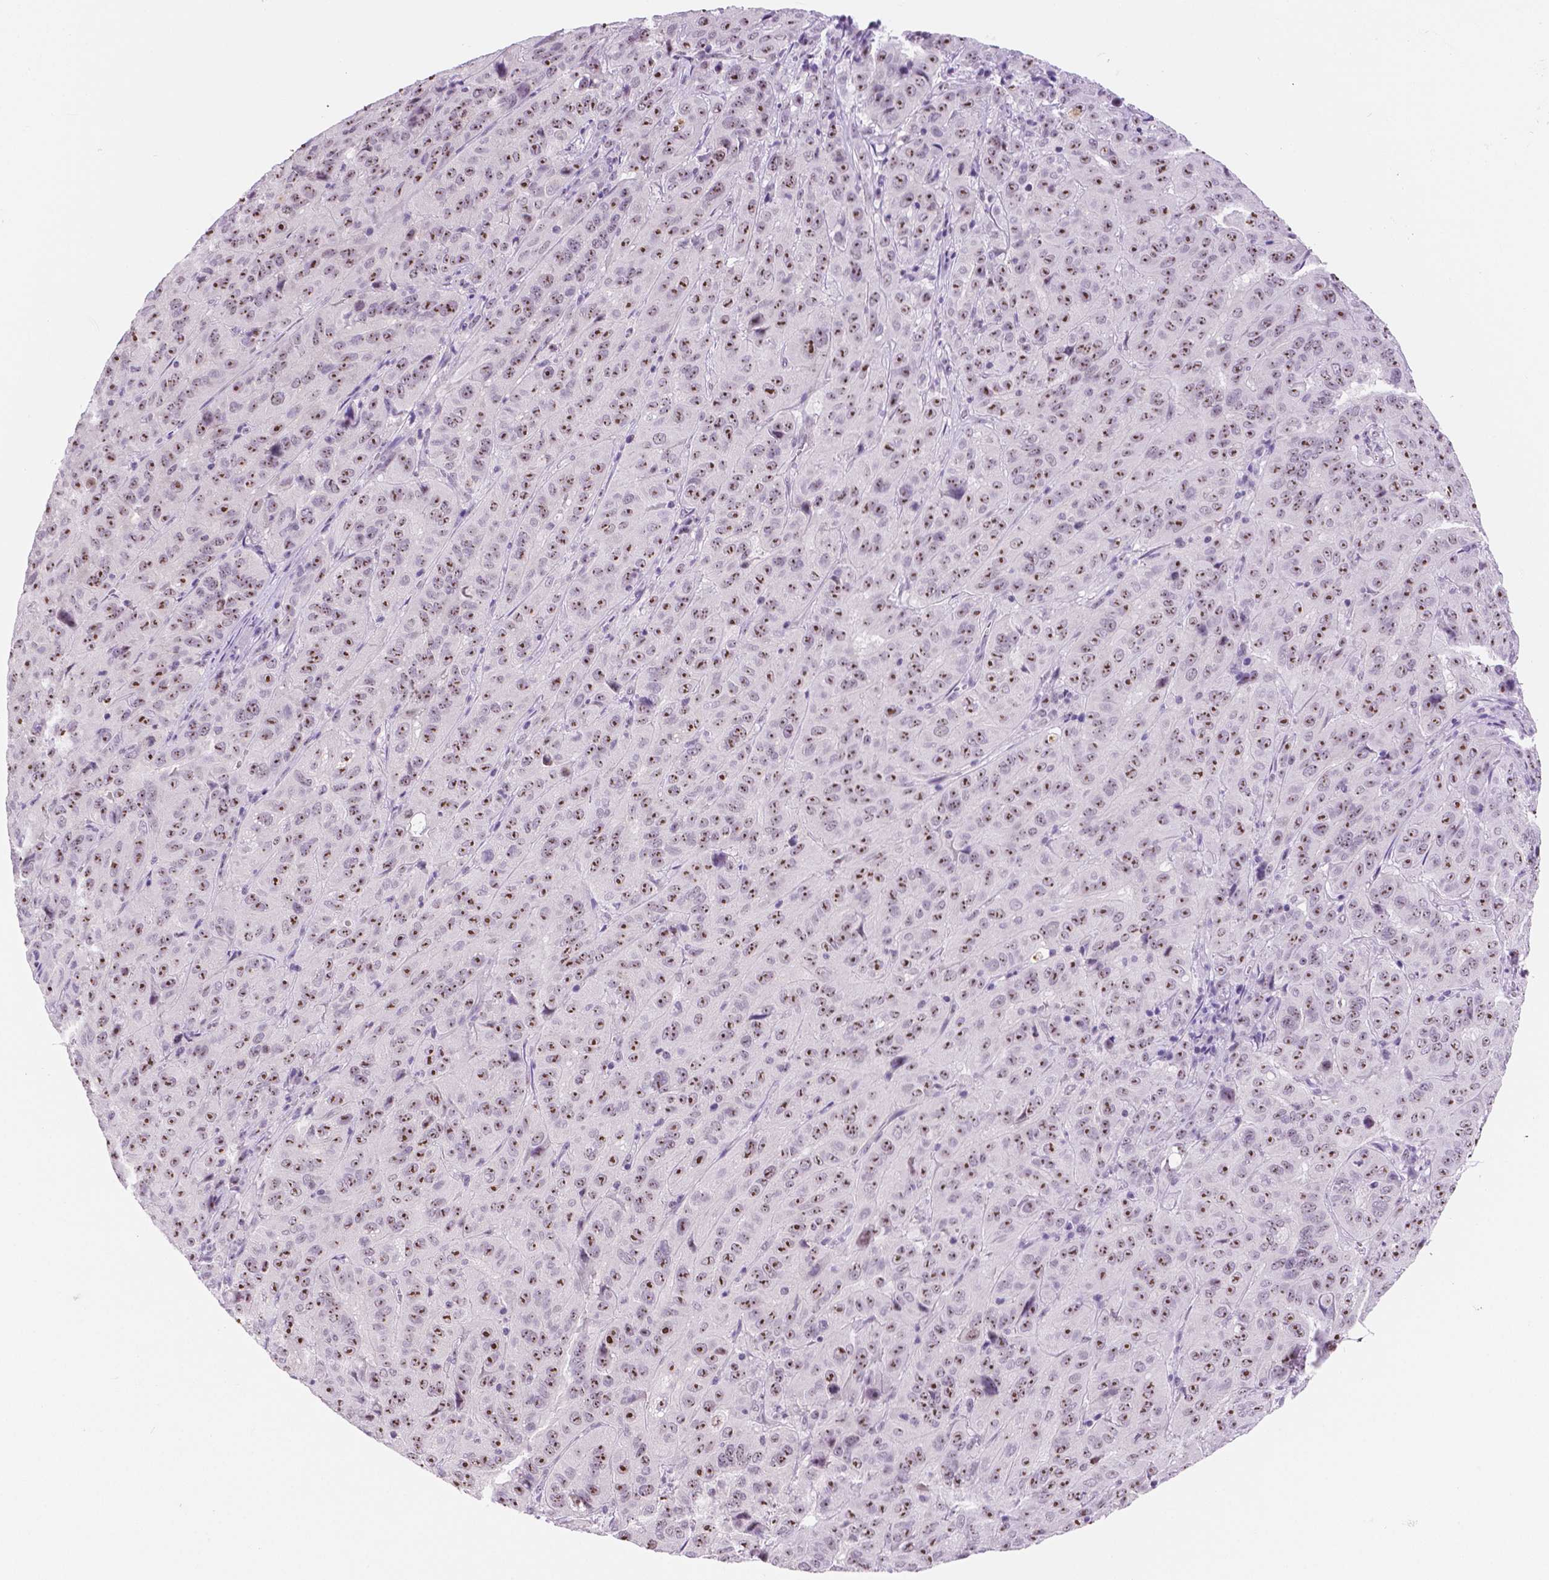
{"staining": {"intensity": "moderate", "quantity": ">75%", "location": "nuclear"}, "tissue": "pancreatic cancer", "cell_type": "Tumor cells", "image_type": "cancer", "snomed": [{"axis": "morphology", "description": "Adenocarcinoma, NOS"}, {"axis": "topography", "description": "Pancreas"}], "caption": "Pancreatic cancer (adenocarcinoma) was stained to show a protein in brown. There is medium levels of moderate nuclear positivity in approximately >75% of tumor cells.", "gene": "NHP2", "patient": {"sex": "male", "age": 63}}